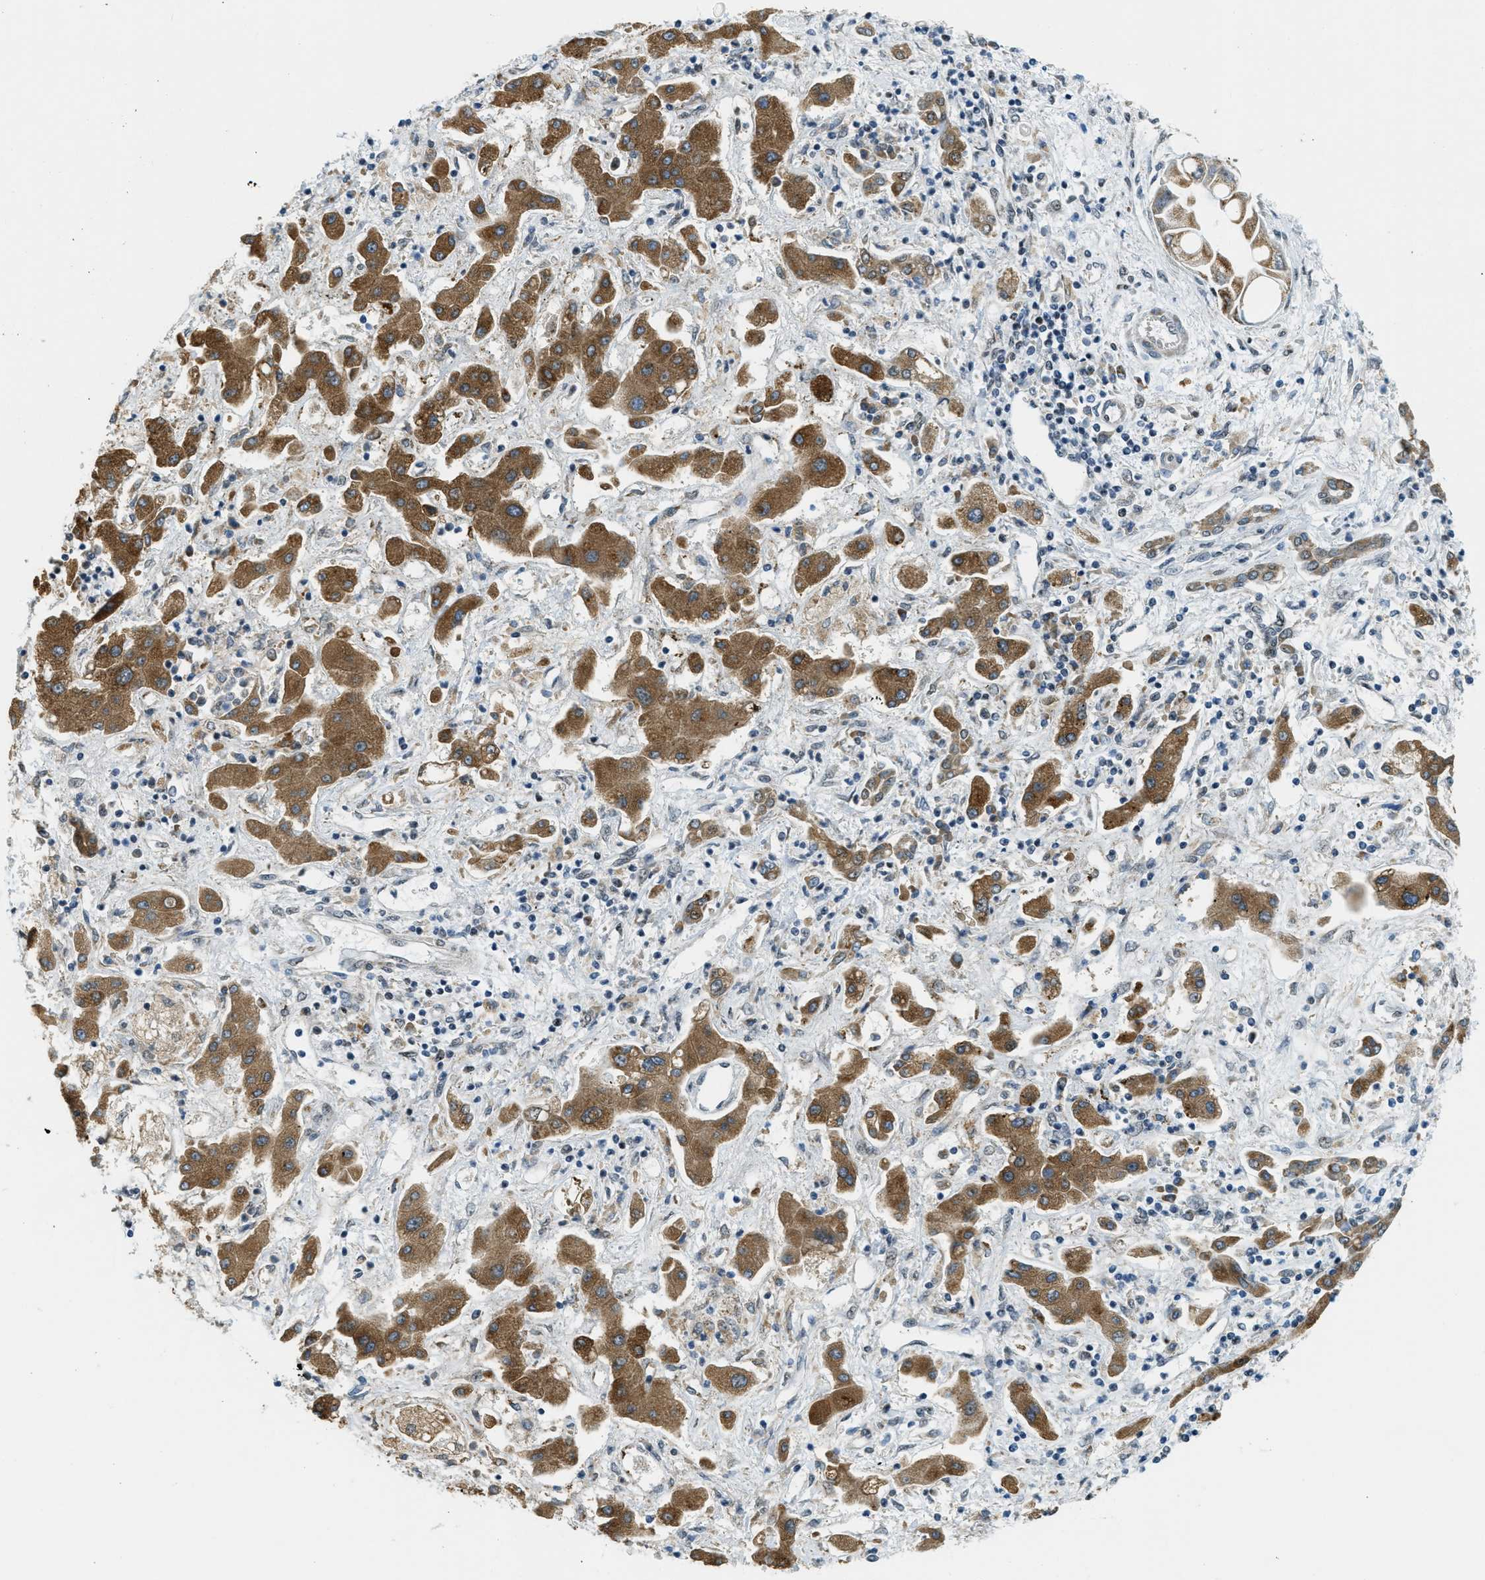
{"staining": {"intensity": "moderate", "quantity": ">75%", "location": "cytoplasmic/membranous"}, "tissue": "liver cancer", "cell_type": "Tumor cells", "image_type": "cancer", "snomed": [{"axis": "morphology", "description": "Cholangiocarcinoma"}, {"axis": "topography", "description": "Liver"}], "caption": "The image displays immunohistochemical staining of liver cancer. There is moderate cytoplasmic/membranous staining is present in about >75% of tumor cells.", "gene": "SP100", "patient": {"sex": "male", "age": 50}}